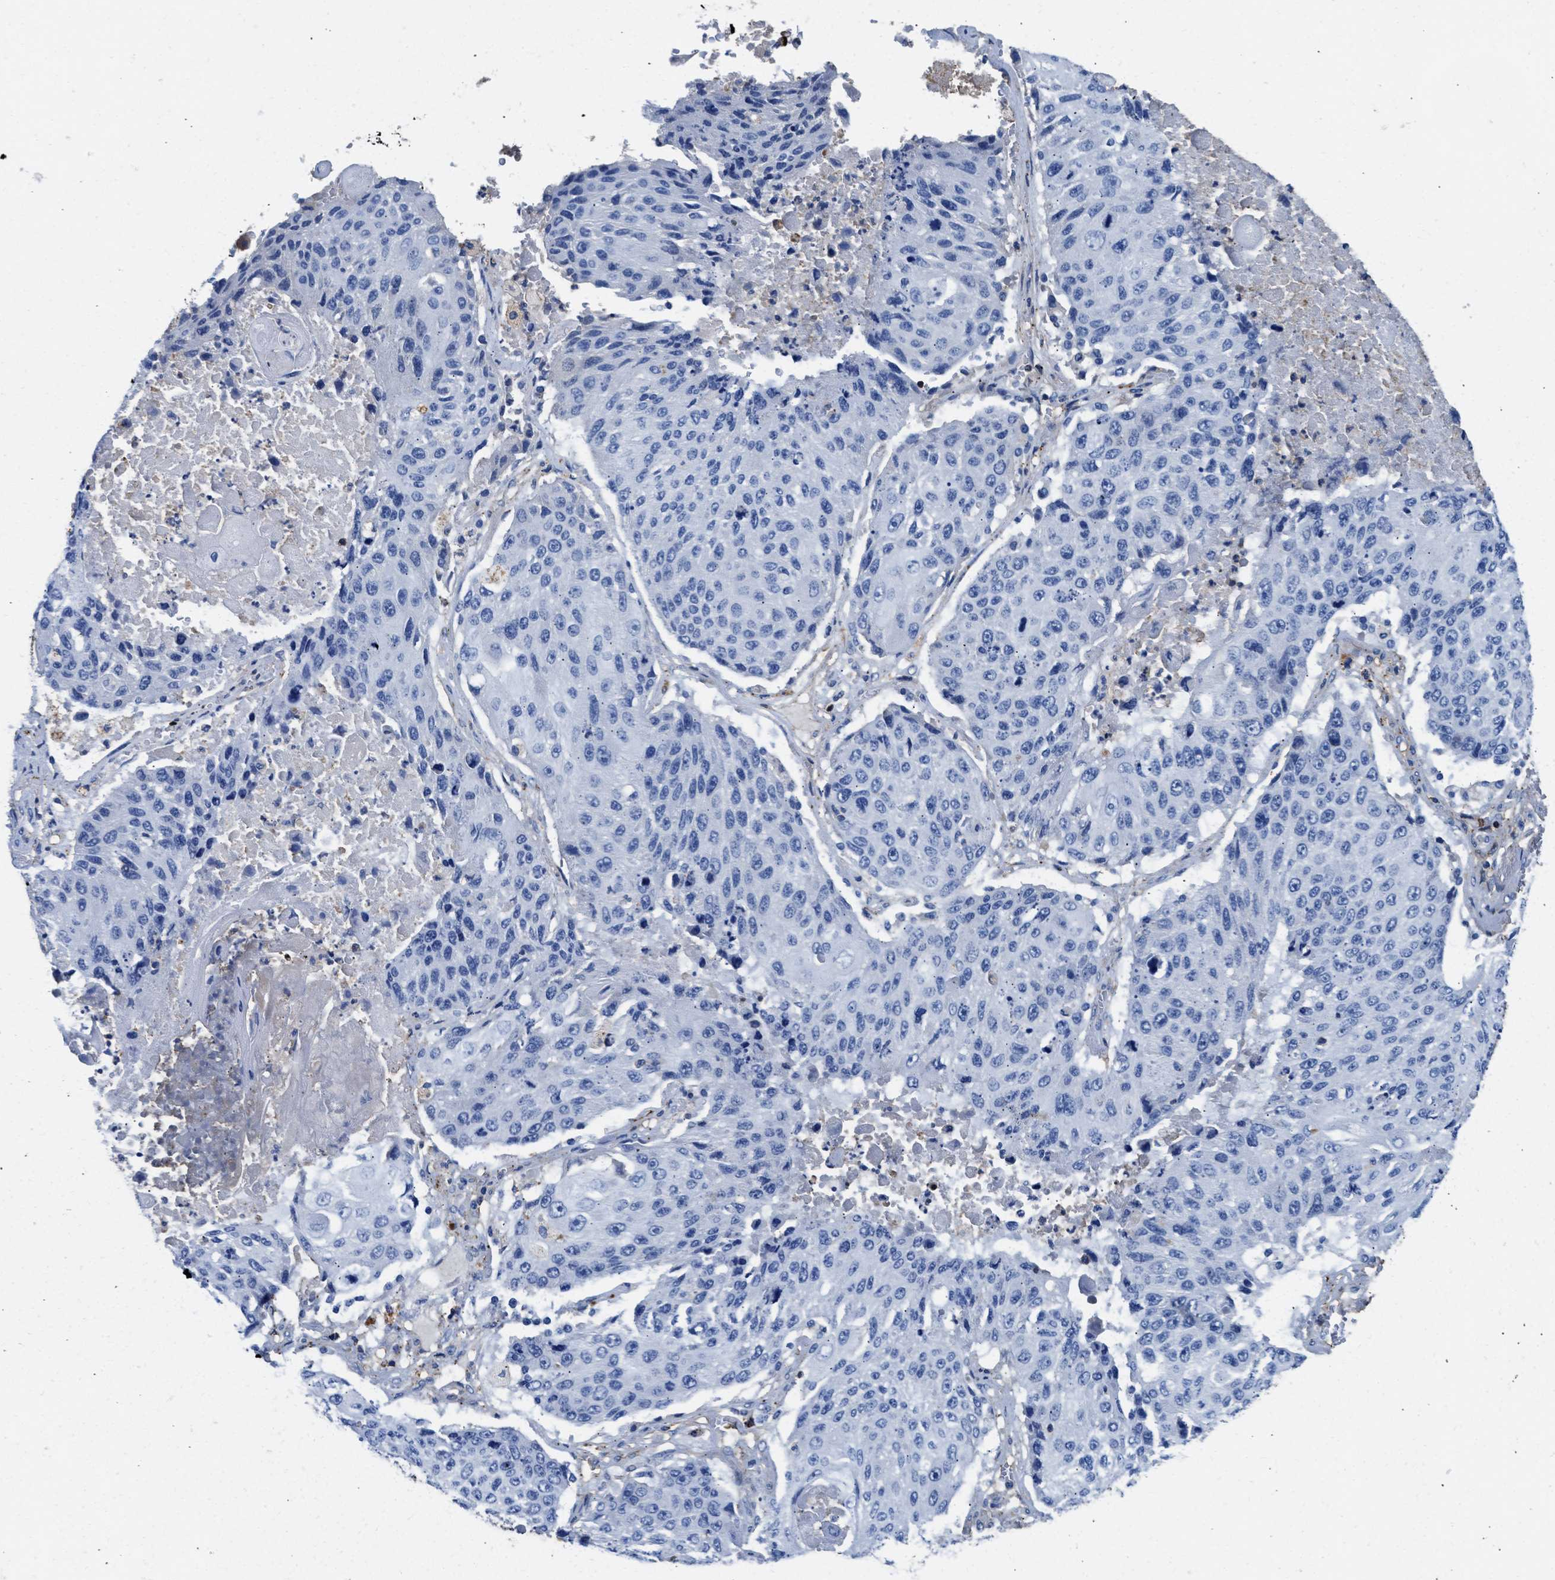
{"staining": {"intensity": "negative", "quantity": "none", "location": "none"}, "tissue": "lung cancer", "cell_type": "Tumor cells", "image_type": "cancer", "snomed": [{"axis": "morphology", "description": "Squamous cell carcinoma, NOS"}, {"axis": "topography", "description": "Lung"}], "caption": "Lung cancer was stained to show a protein in brown. There is no significant staining in tumor cells.", "gene": "KCNQ4", "patient": {"sex": "male", "age": 61}}